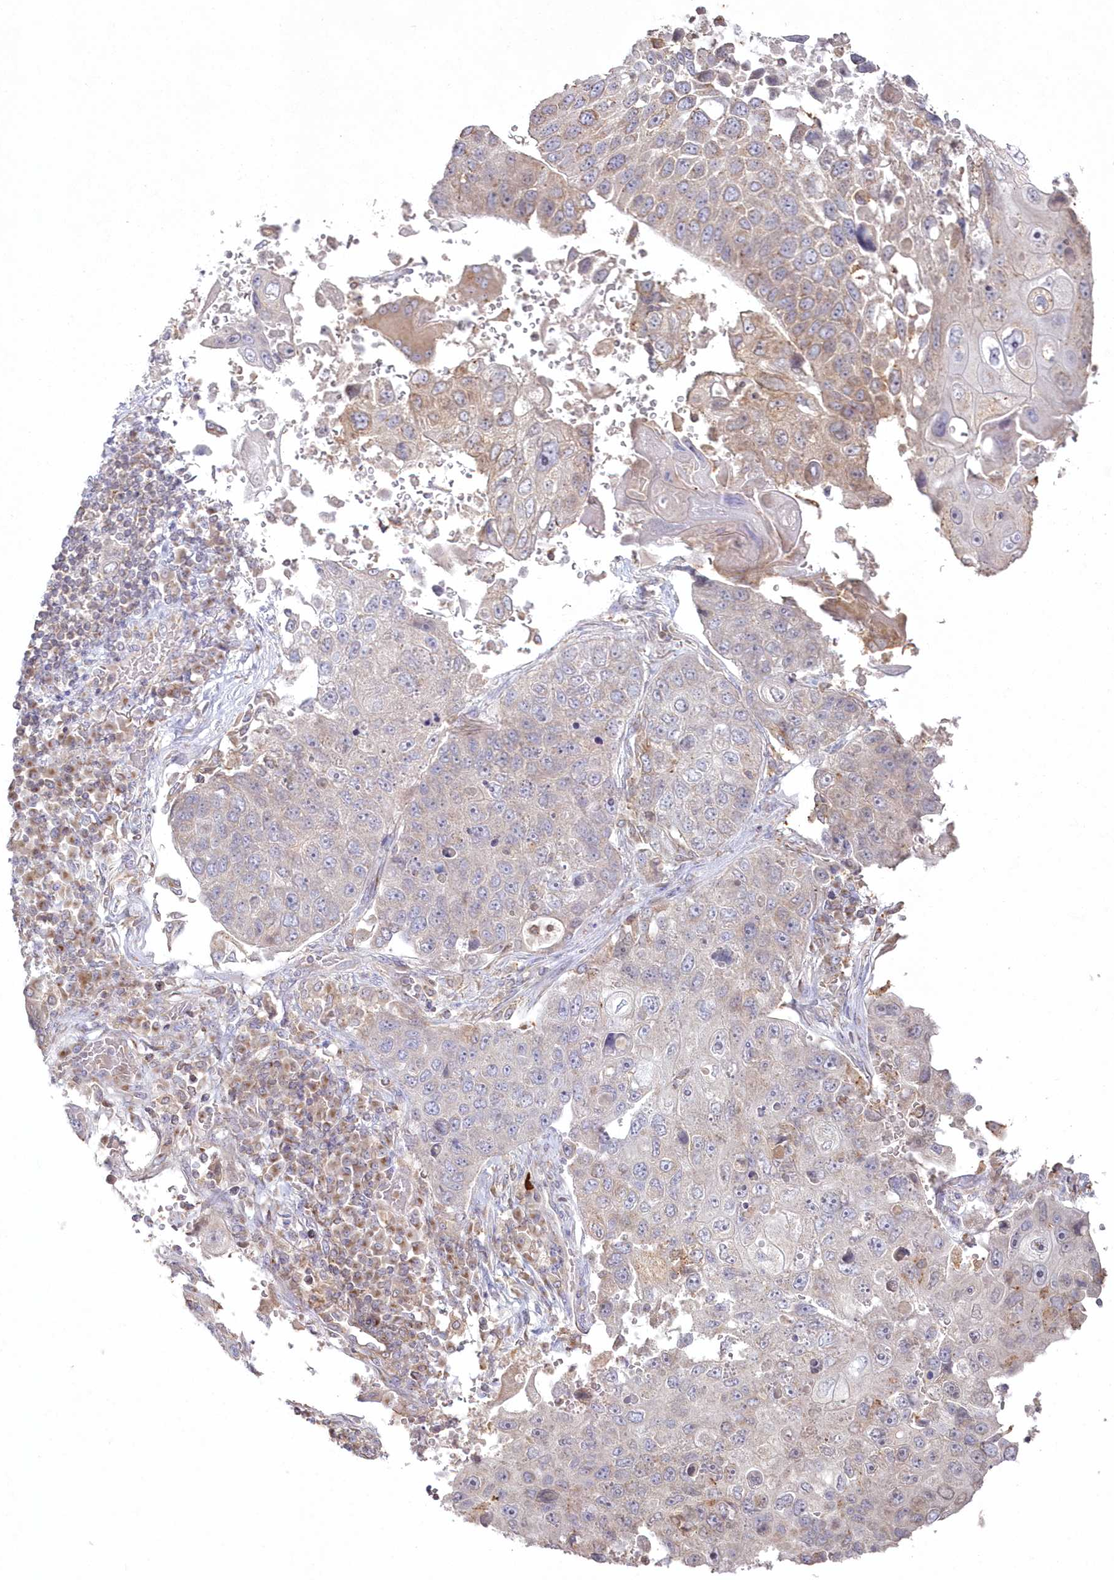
{"staining": {"intensity": "moderate", "quantity": "<25%", "location": "cytoplasmic/membranous"}, "tissue": "lung cancer", "cell_type": "Tumor cells", "image_type": "cancer", "snomed": [{"axis": "morphology", "description": "Squamous cell carcinoma, NOS"}, {"axis": "topography", "description": "Lung"}], "caption": "Tumor cells show low levels of moderate cytoplasmic/membranous positivity in about <25% of cells in lung cancer.", "gene": "ARSB", "patient": {"sex": "male", "age": 61}}